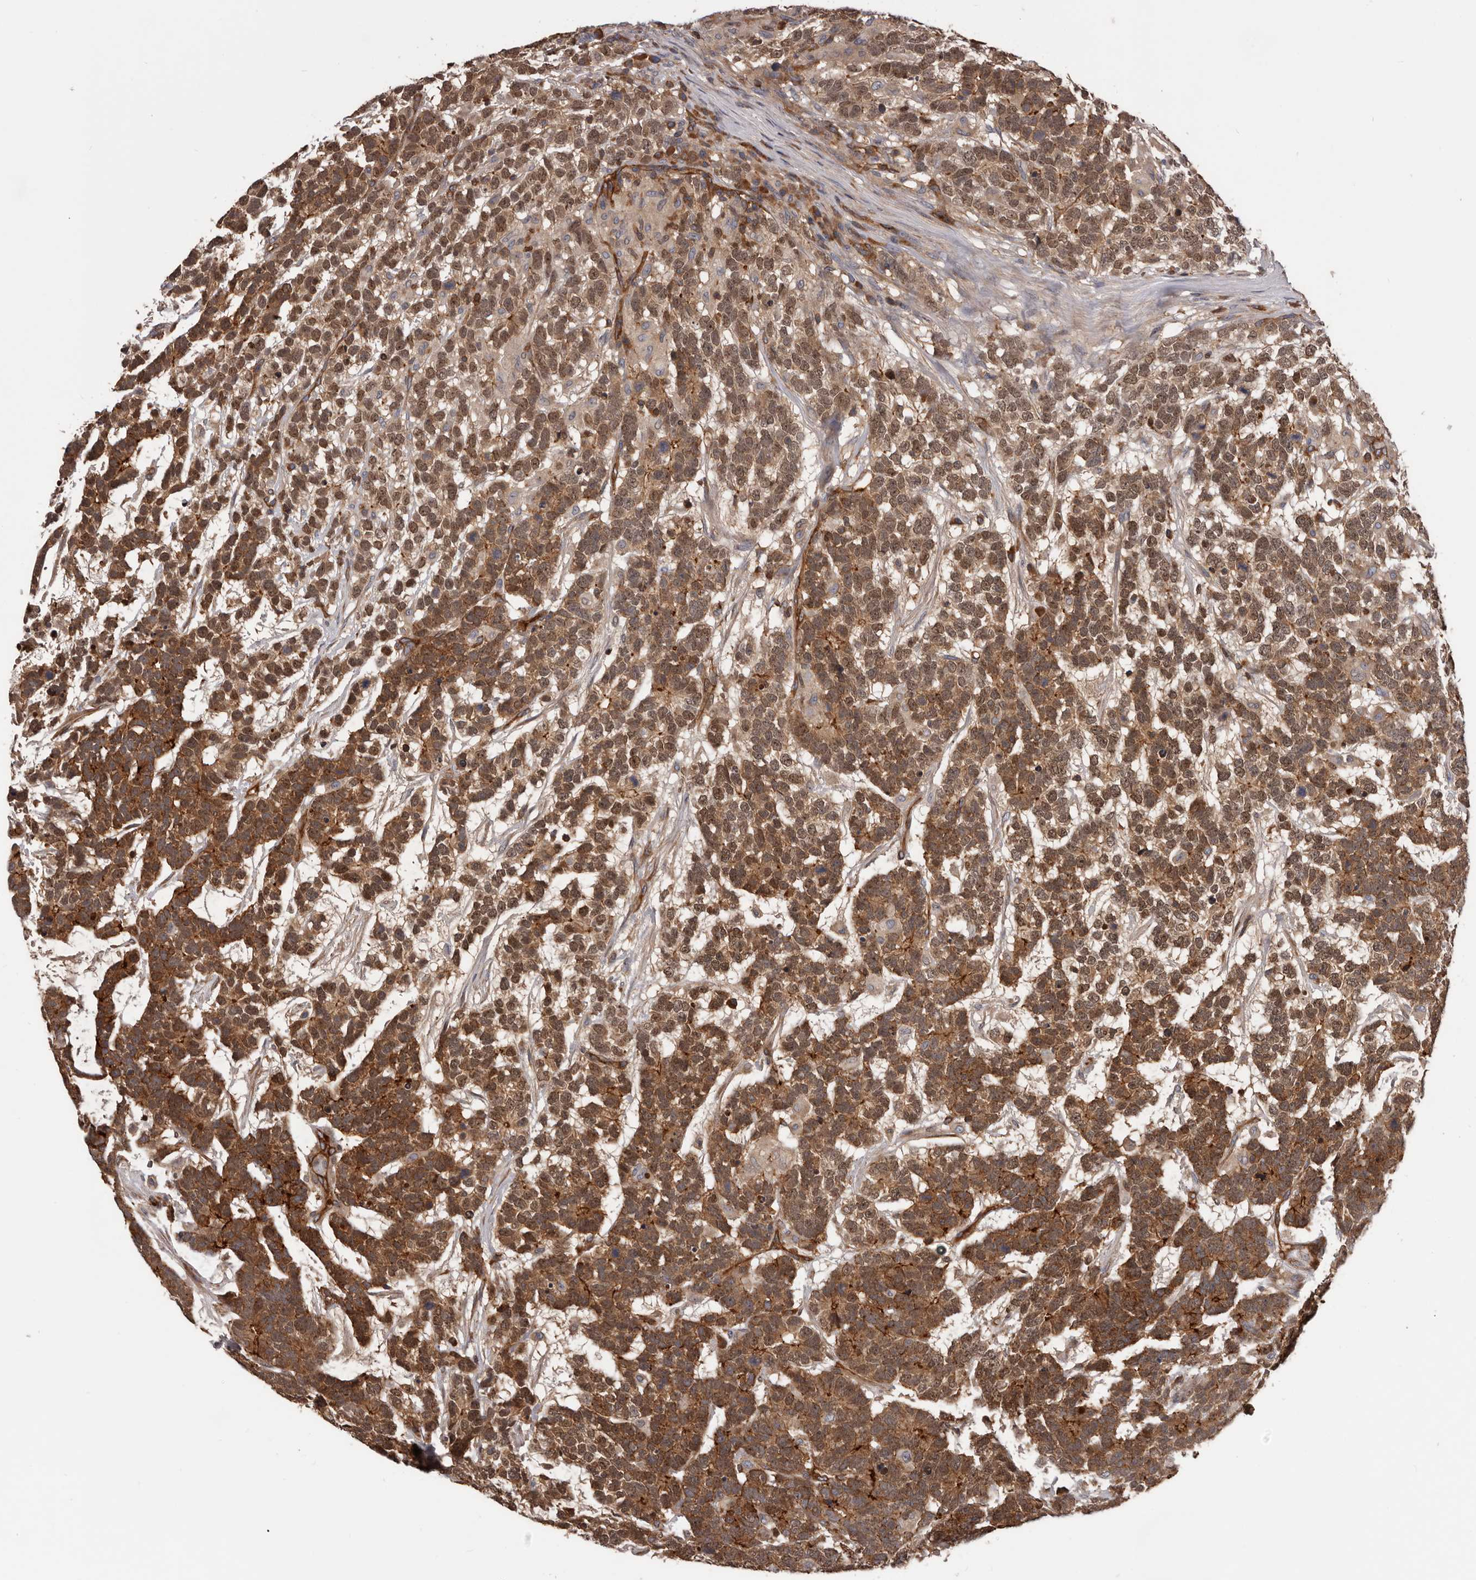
{"staining": {"intensity": "strong", "quantity": ">75%", "location": "cytoplasmic/membranous,nuclear"}, "tissue": "testis cancer", "cell_type": "Tumor cells", "image_type": "cancer", "snomed": [{"axis": "morphology", "description": "Carcinoma, Embryonal, NOS"}, {"axis": "topography", "description": "Testis"}], "caption": "Testis embryonal carcinoma tissue demonstrates strong cytoplasmic/membranous and nuclear expression in about >75% of tumor cells Using DAB (3,3'-diaminobenzidine) (brown) and hematoxylin (blue) stains, captured at high magnification using brightfield microscopy.", "gene": "PNRC2", "patient": {"sex": "male", "age": 26}}